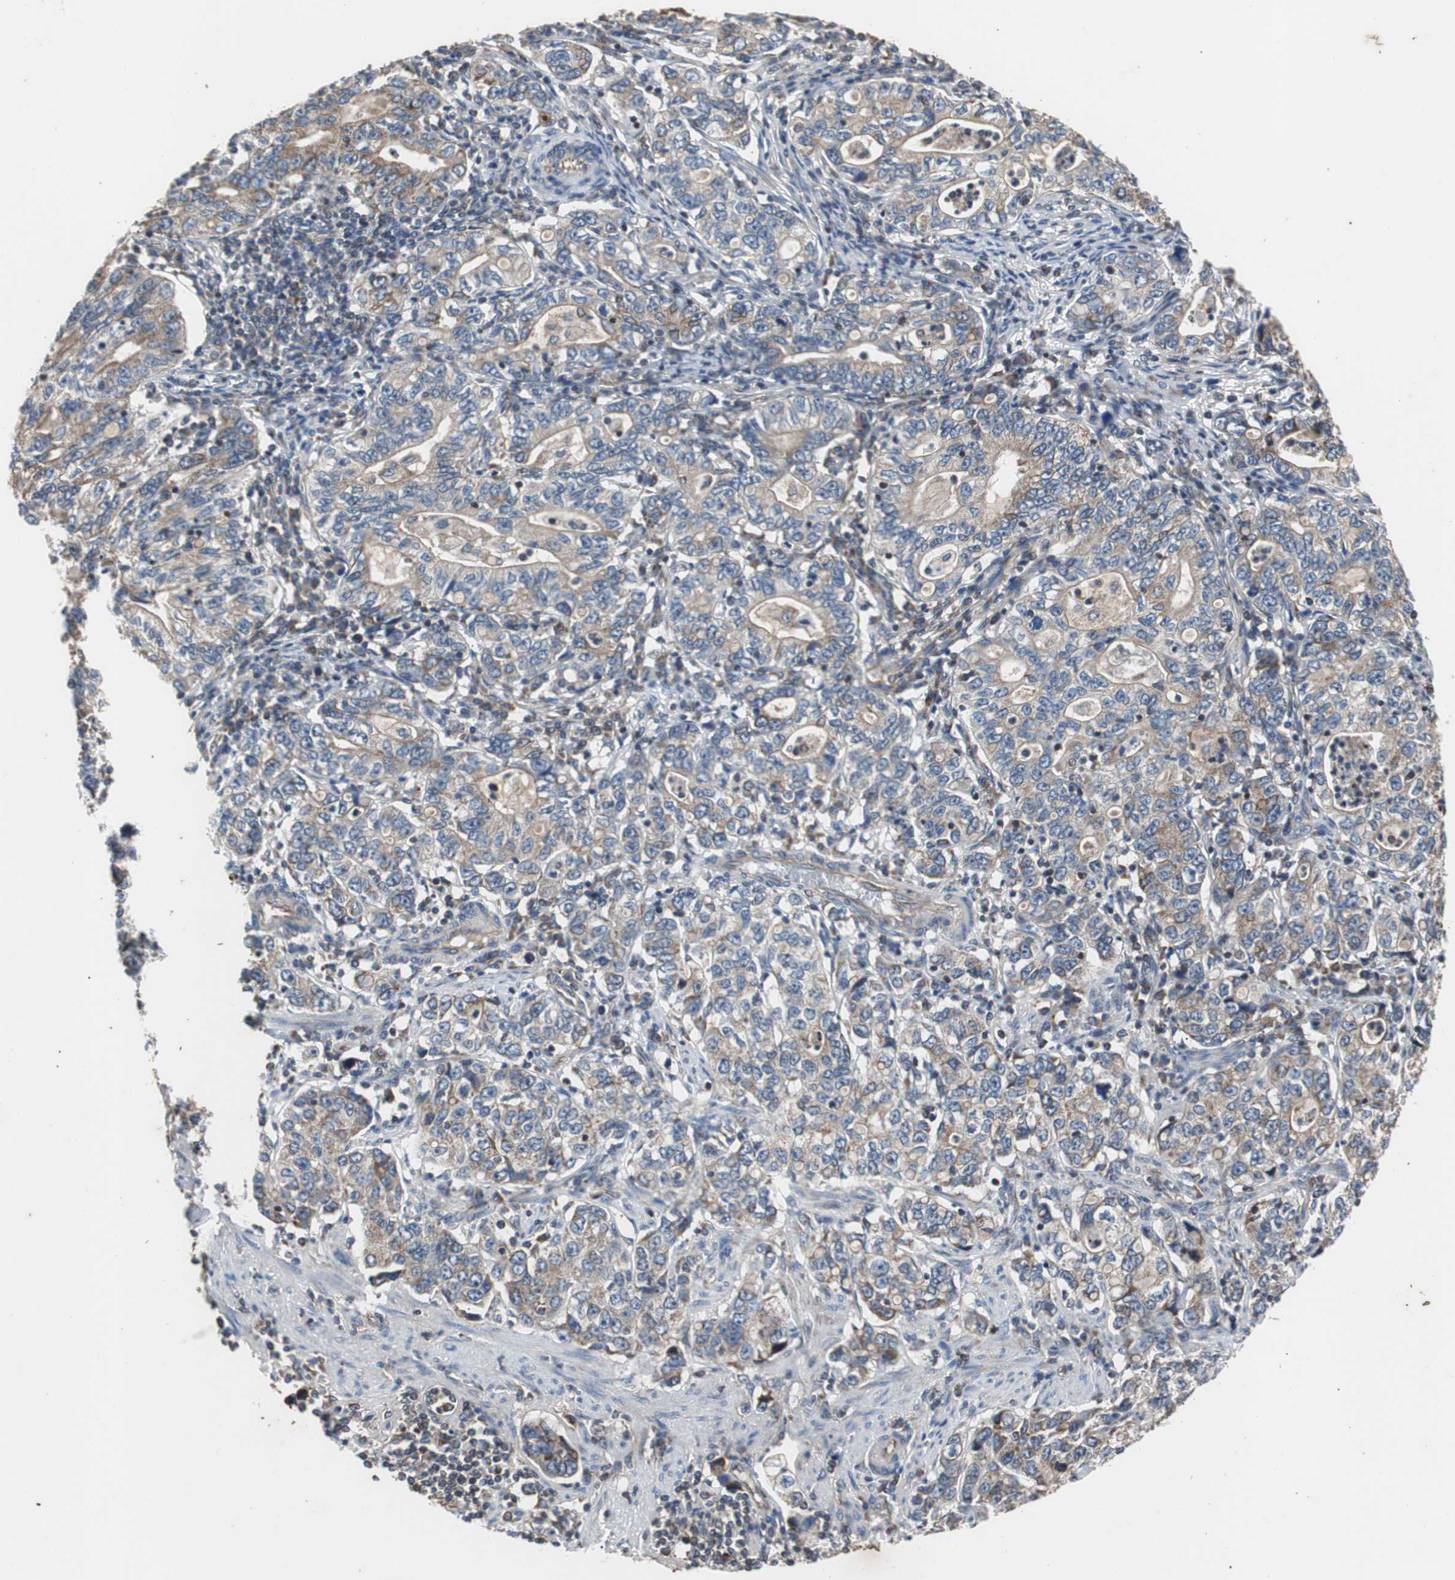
{"staining": {"intensity": "weak", "quantity": ">75%", "location": "cytoplasmic/membranous"}, "tissue": "stomach cancer", "cell_type": "Tumor cells", "image_type": "cancer", "snomed": [{"axis": "morphology", "description": "Adenocarcinoma, NOS"}, {"axis": "topography", "description": "Stomach, lower"}], "caption": "The micrograph shows a brown stain indicating the presence of a protein in the cytoplasmic/membranous of tumor cells in adenocarcinoma (stomach). (DAB IHC, brown staining for protein, blue staining for nuclei).", "gene": "ACTR3", "patient": {"sex": "female", "age": 72}}